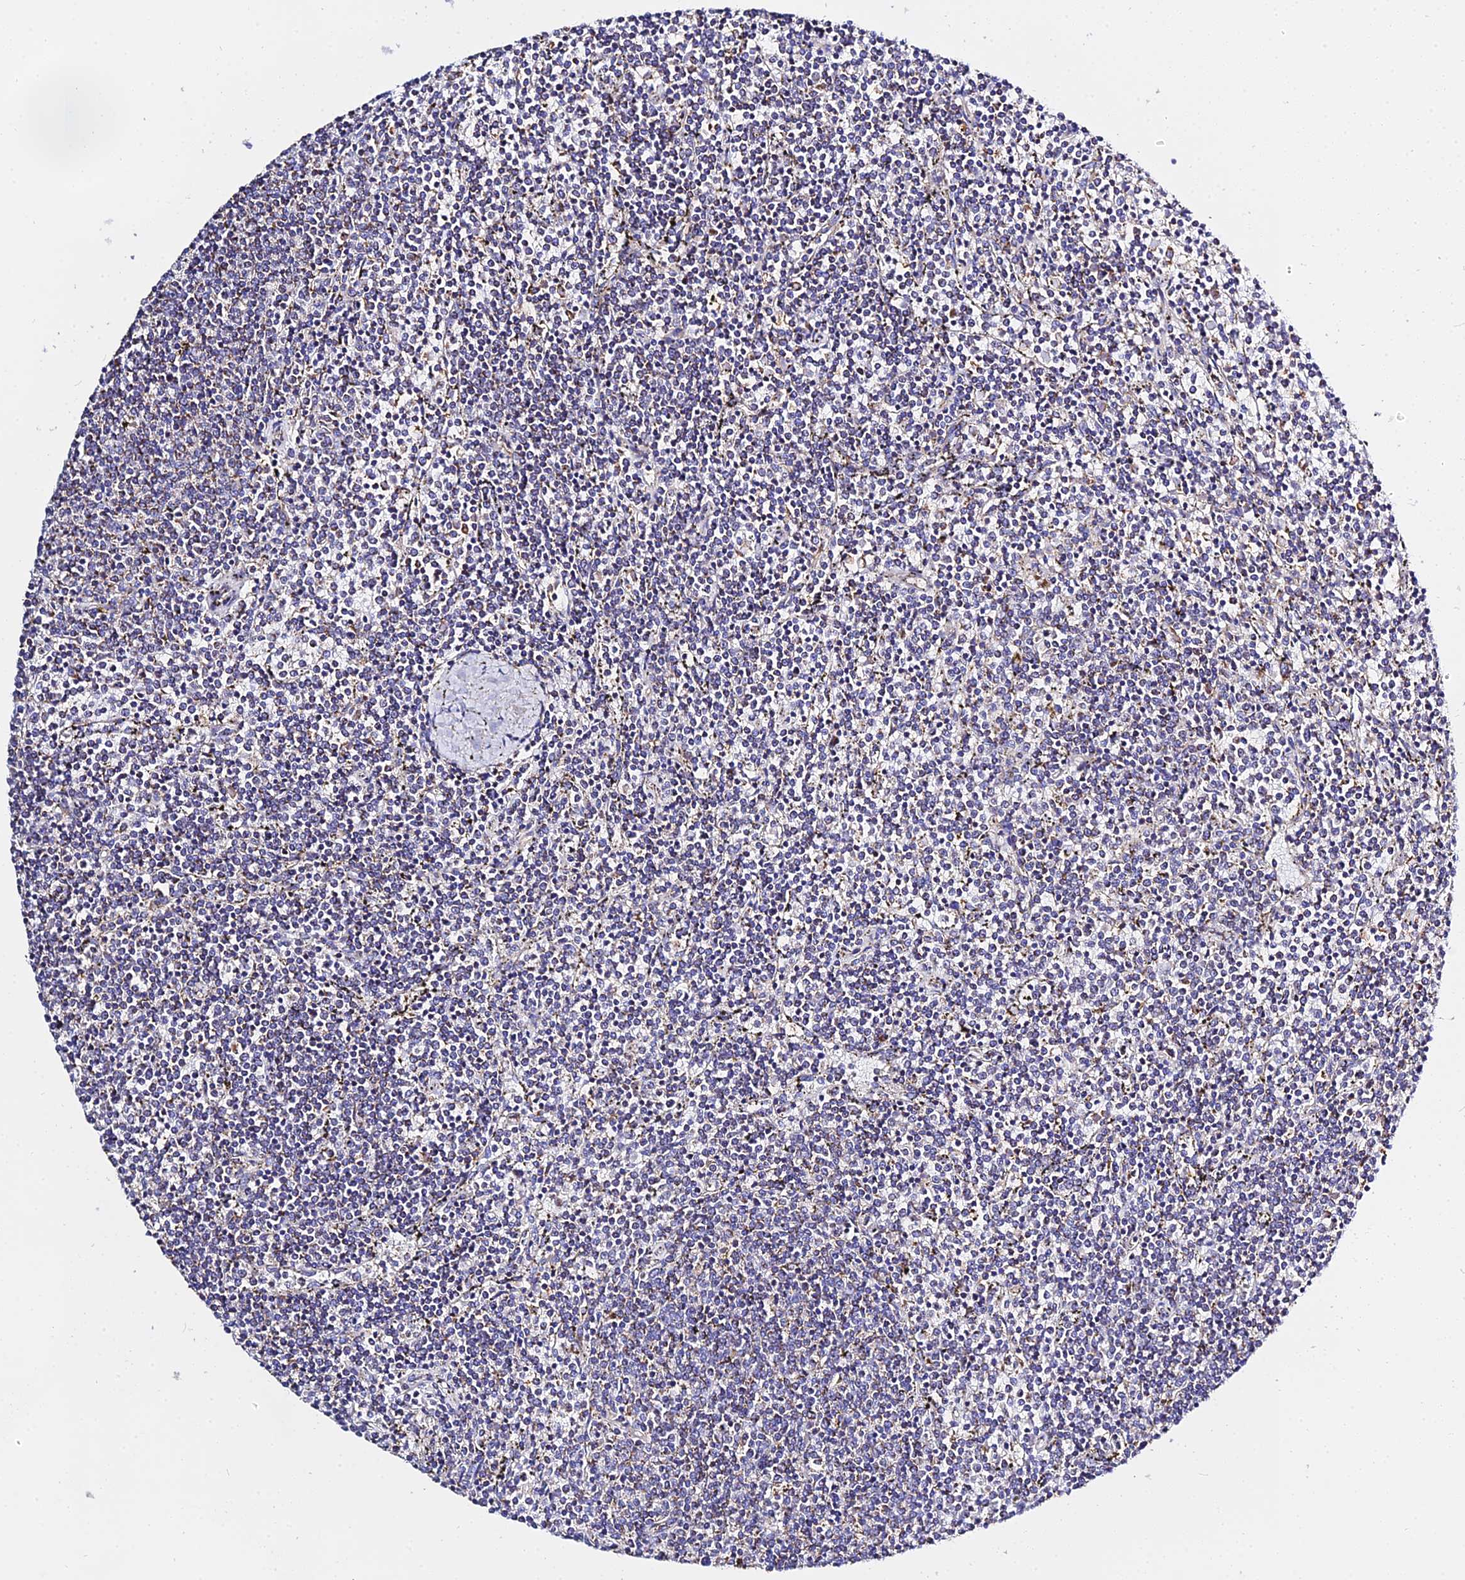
{"staining": {"intensity": "moderate", "quantity": "<25%", "location": "cytoplasmic/membranous"}, "tissue": "lymphoma", "cell_type": "Tumor cells", "image_type": "cancer", "snomed": [{"axis": "morphology", "description": "Malignant lymphoma, non-Hodgkin's type, Low grade"}, {"axis": "topography", "description": "Spleen"}], "caption": "Brown immunohistochemical staining in human lymphoma shows moderate cytoplasmic/membranous positivity in approximately <25% of tumor cells.", "gene": "ZNF573", "patient": {"sex": "female", "age": 50}}